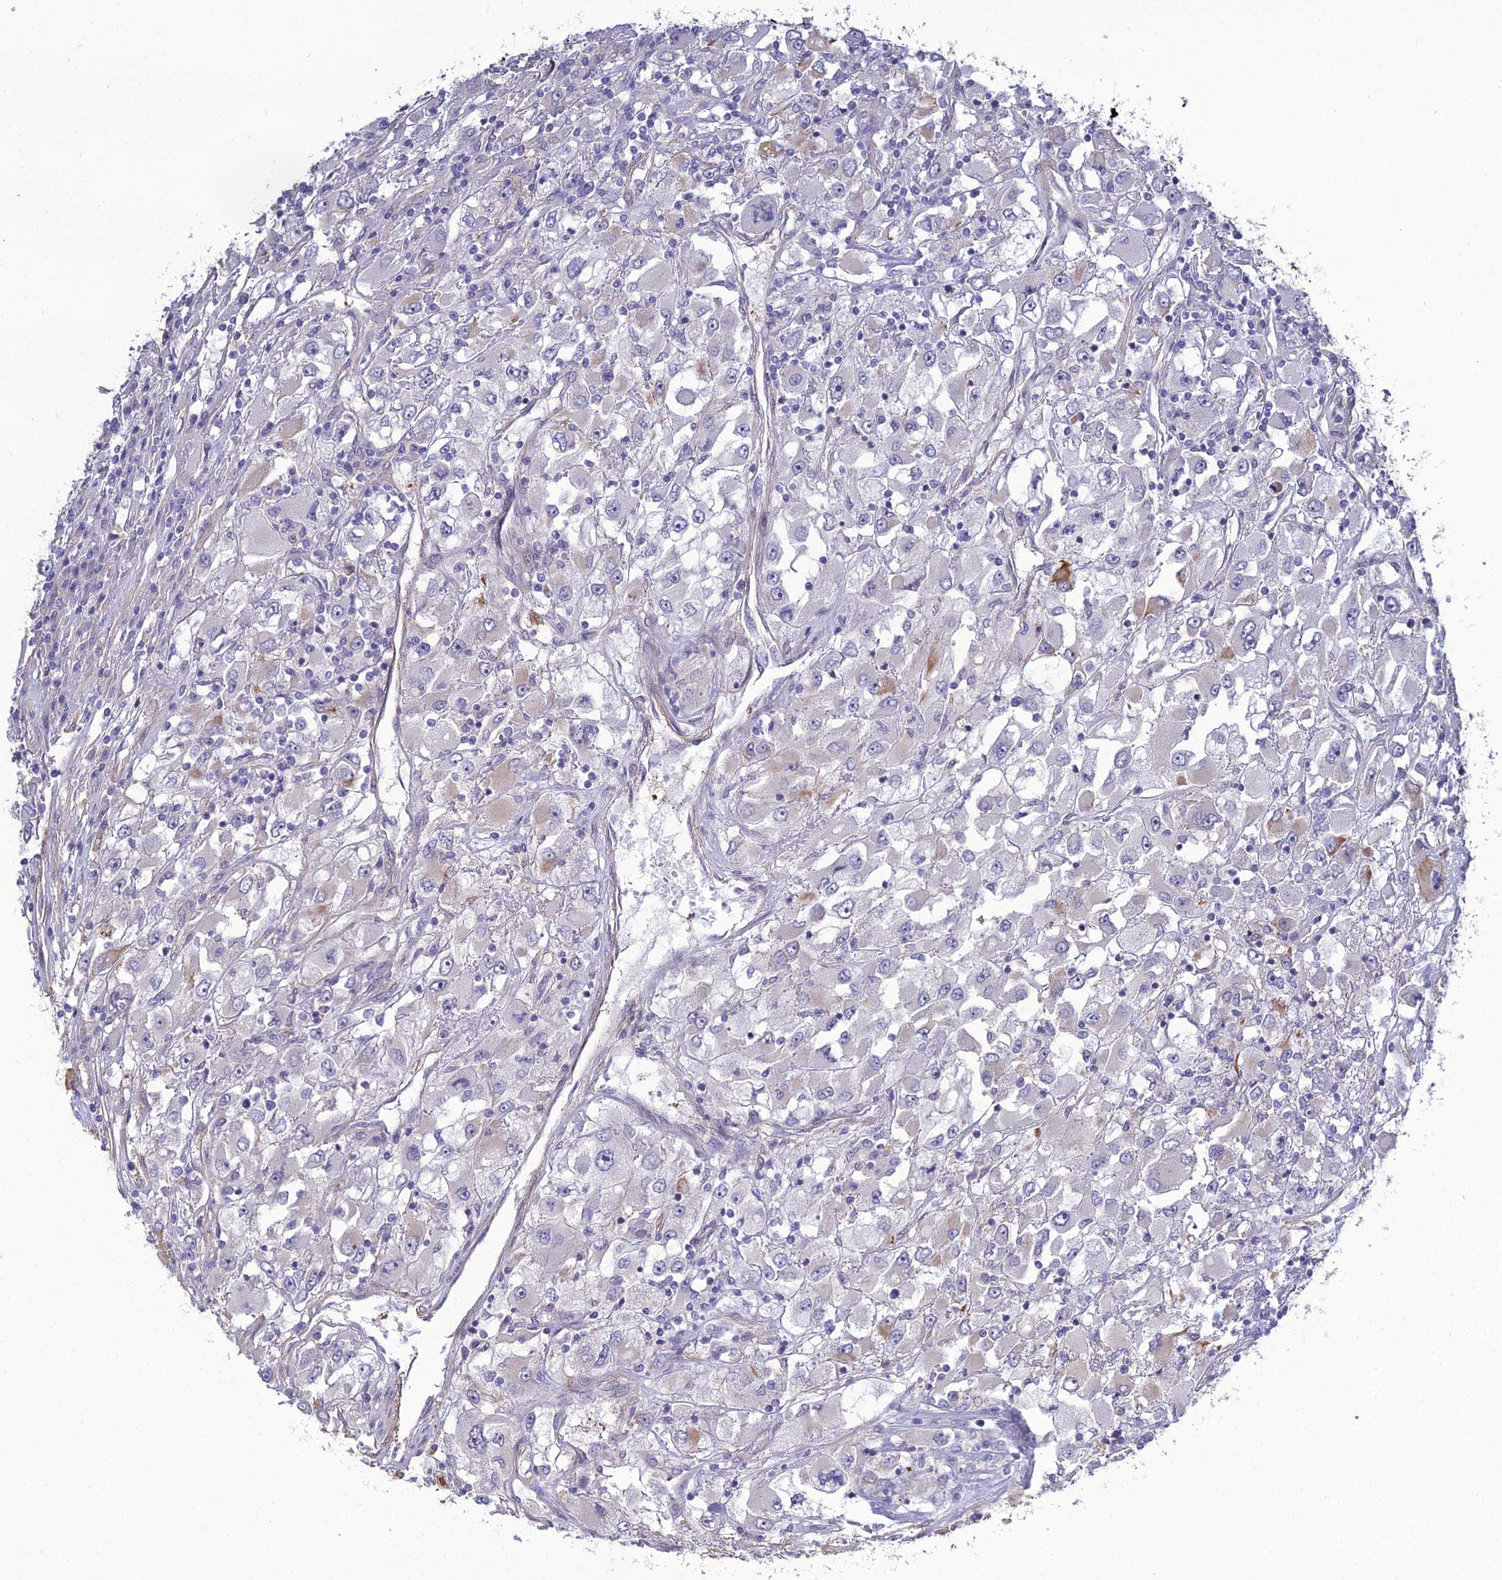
{"staining": {"intensity": "negative", "quantity": "none", "location": "none"}, "tissue": "renal cancer", "cell_type": "Tumor cells", "image_type": "cancer", "snomed": [{"axis": "morphology", "description": "Adenocarcinoma, NOS"}, {"axis": "topography", "description": "Kidney"}], "caption": "A high-resolution image shows immunohistochemistry staining of renal cancer (adenocarcinoma), which demonstrates no significant staining in tumor cells. (DAB immunohistochemistry with hematoxylin counter stain).", "gene": "LZTS2", "patient": {"sex": "female", "age": 52}}